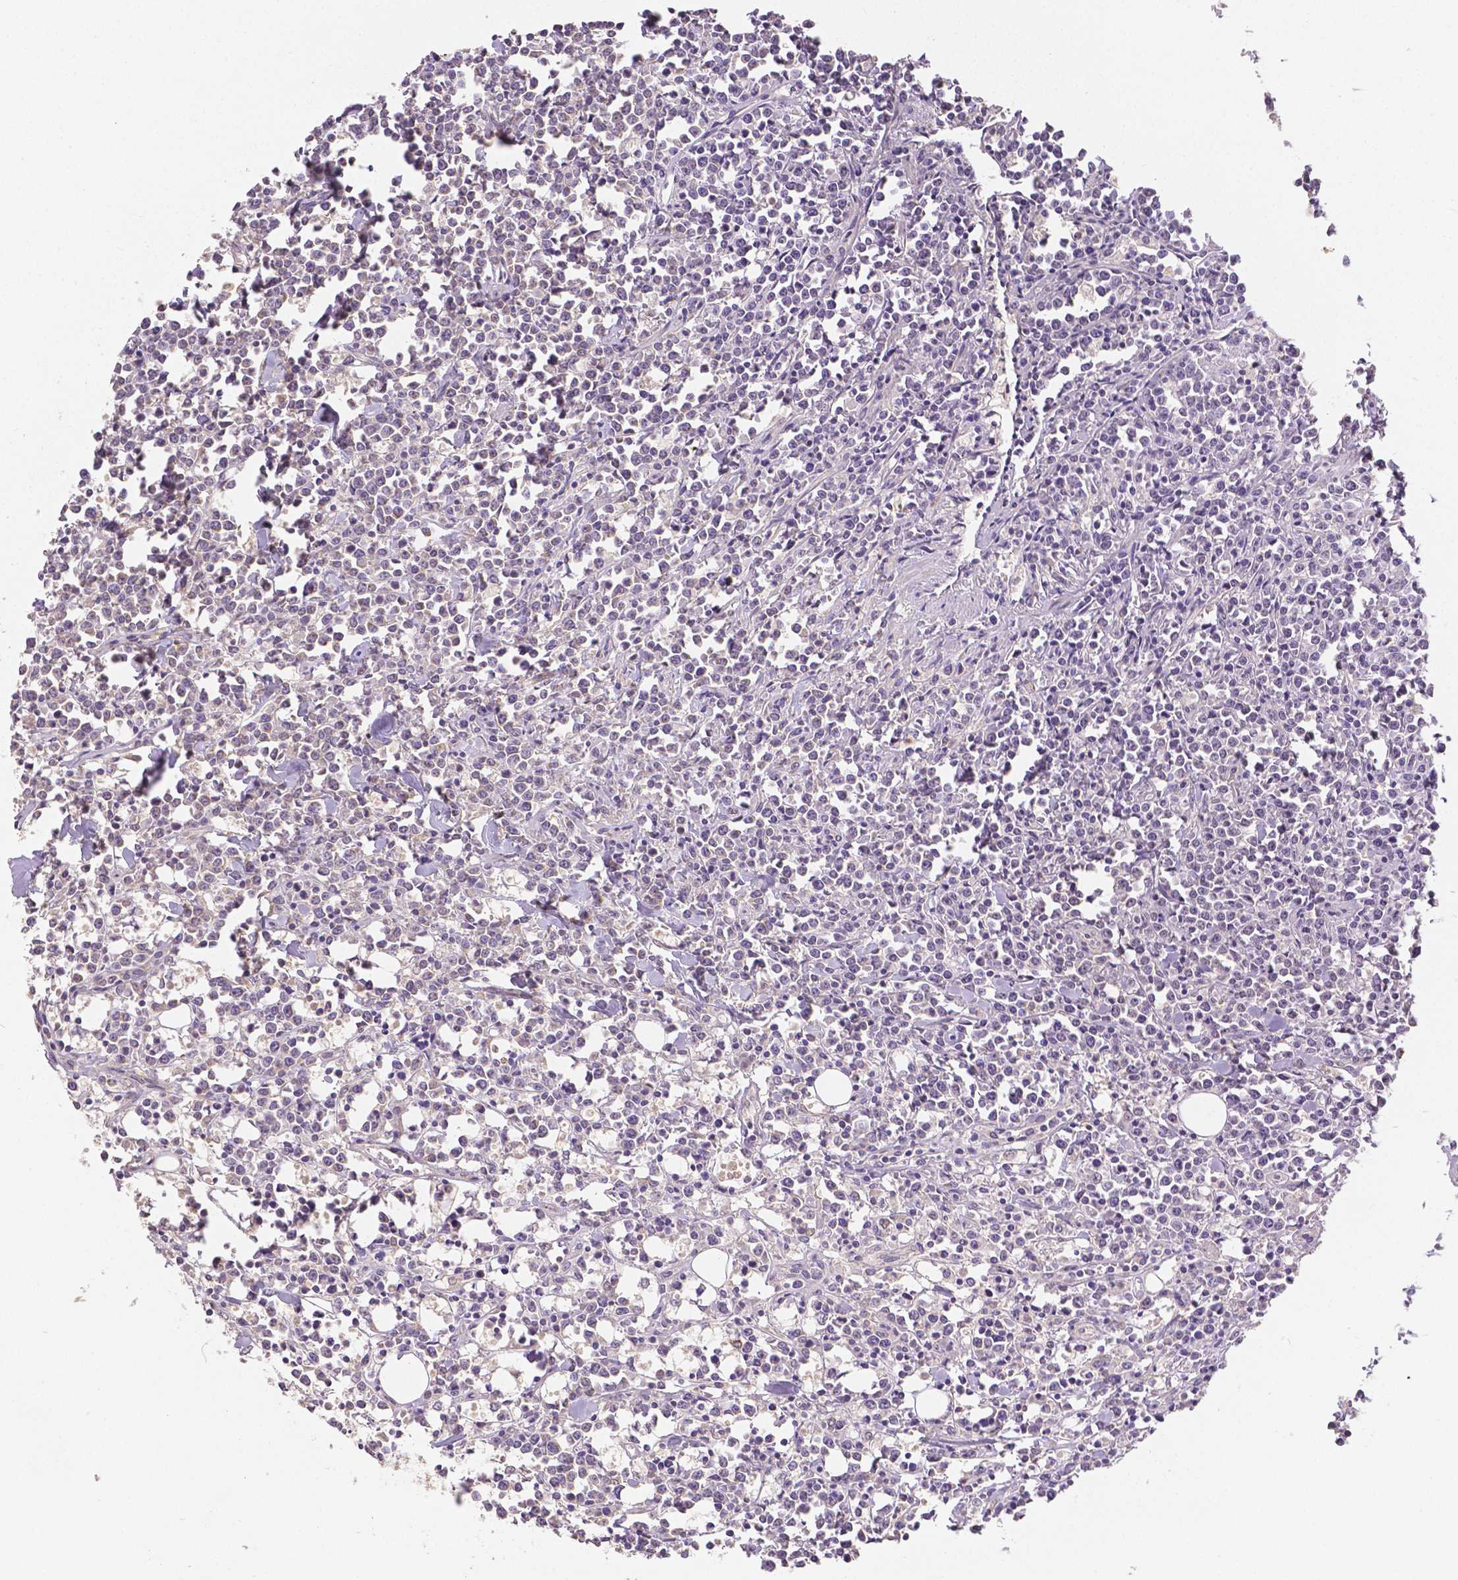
{"staining": {"intensity": "negative", "quantity": "none", "location": "none"}, "tissue": "lymphoma", "cell_type": "Tumor cells", "image_type": "cancer", "snomed": [{"axis": "morphology", "description": "Malignant lymphoma, non-Hodgkin's type, High grade"}, {"axis": "topography", "description": "Small intestine"}], "caption": "Immunohistochemistry micrograph of malignant lymphoma, non-Hodgkin's type (high-grade) stained for a protein (brown), which displays no positivity in tumor cells.", "gene": "RHOT1", "patient": {"sex": "female", "age": 56}}